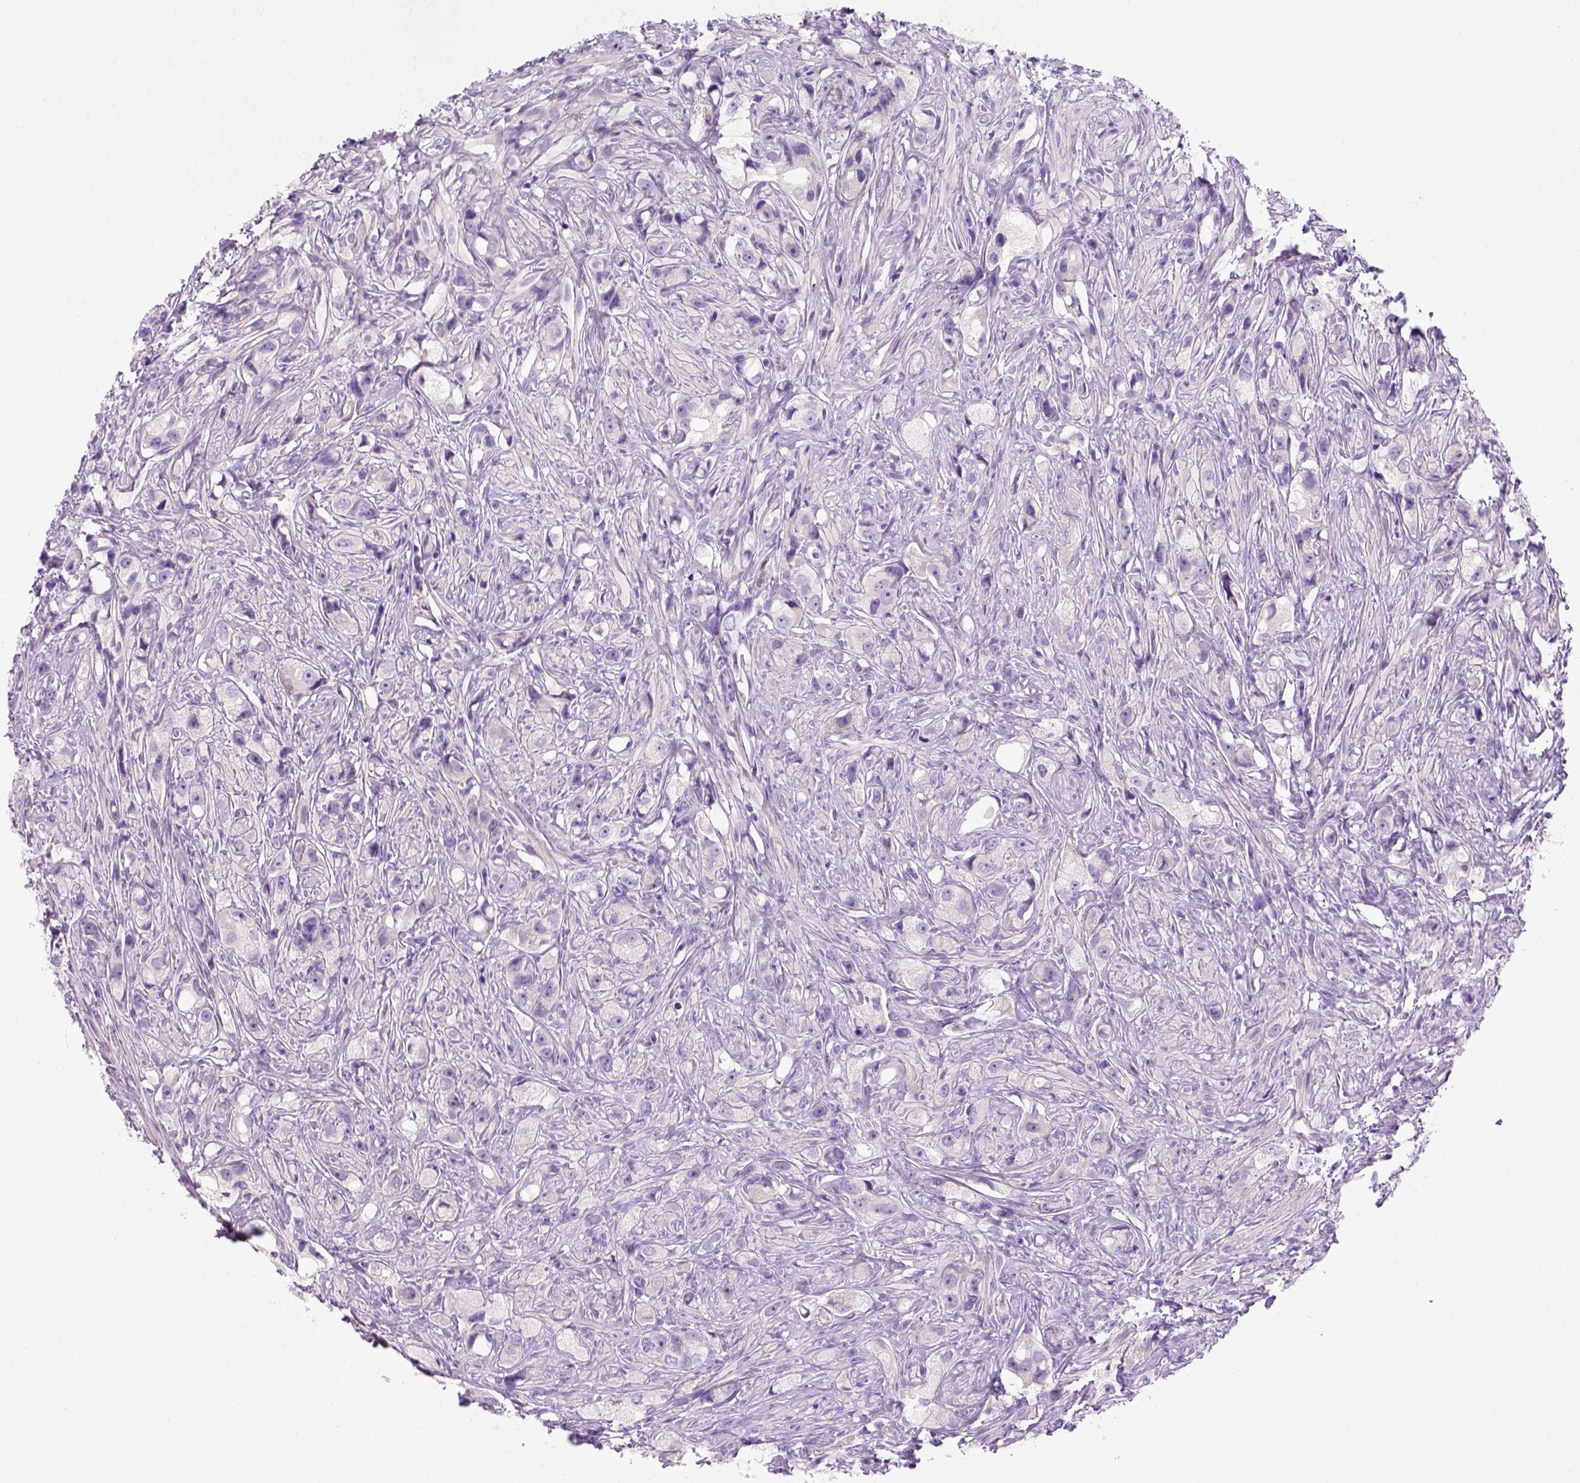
{"staining": {"intensity": "negative", "quantity": "none", "location": "none"}, "tissue": "prostate cancer", "cell_type": "Tumor cells", "image_type": "cancer", "snomed": [{"axis": "morphology", "description": "Adenocarcinoma, High grade"}, {"axis": "topography", "description": "Prostate"}], "caption": "A high-resolution photomicrograph shows IHC staining of prostate cancer (adenocarcinoma (high-grade)), which shows no significant positivity in tumor cells.", "gene": "DNAH11", "patient": {"sex": "male", "age": 75}}